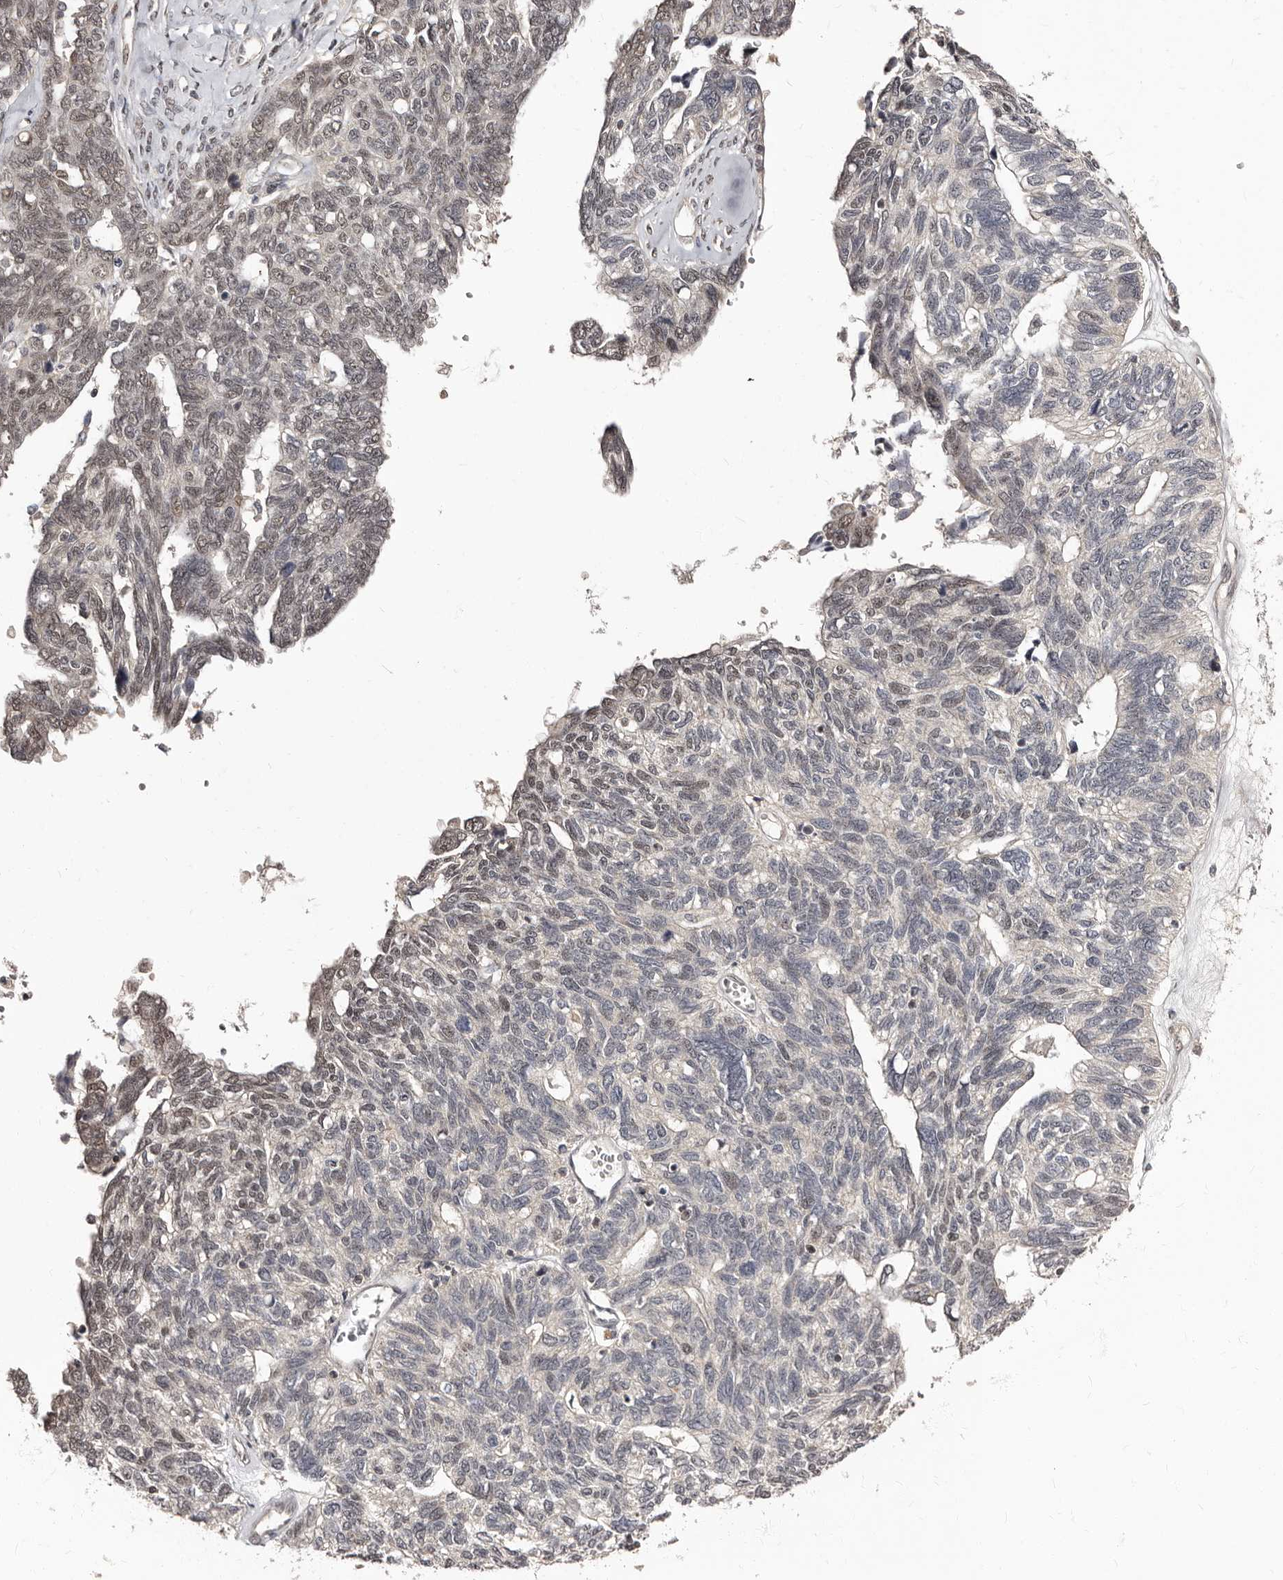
{"staining": {"intensity": "weak", "quantity": "25%-75%", "location": "nuclear"}, "tissue": "ovarian cancer", "cell_type": "Tumor cells", "image_type": "cancer", "snomed": [{"axis": "morphology", "description": "Cystadenocarcinoma, serous, NOS"}, {"axis": "topography", "description": "Ovary"}], "caption": "Weak nuclear expression for a protein is present in about 25%-75% of tumor cells of ovarian cancer (serous cystadenocarcinoma) using IHC.", "gene": "TBC1D22B", "patient": {"sex": "female", "age": 79}}